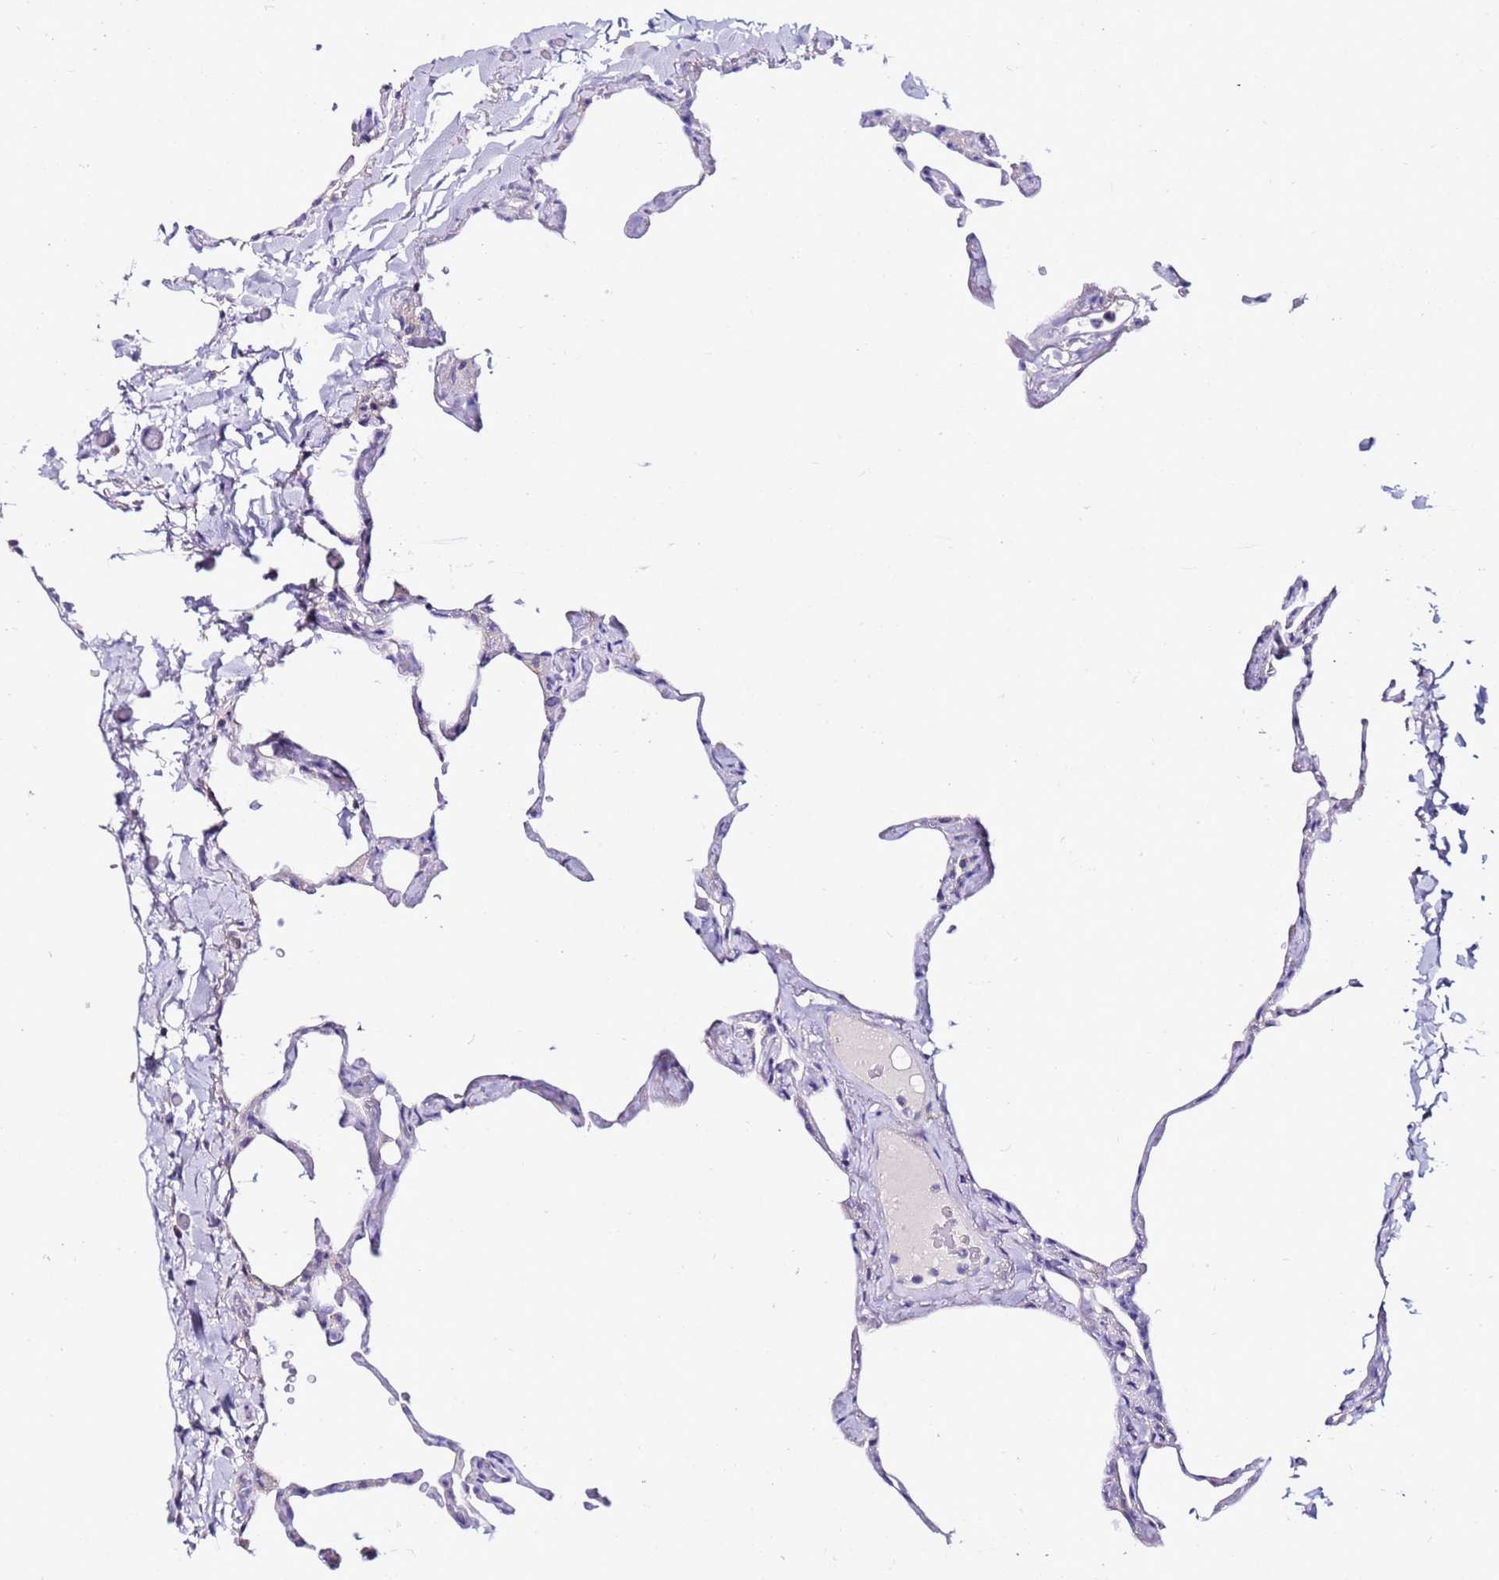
{"staining": {"intensity": "negative", "quantity": "none", "location": "none"}, "tissue": "lung", "cell_type": "Alveolar cells", "image_type": "normal", "snomed": [{"axis": "morphology", "description": "Normal tissue, NOS"}, {"axis": "topography", "description": "Lung"}], "caption": "Alveolar cells show no significant positivity in normal lung.", "gene": "MYBPC3", "patient": {"sex": "male", "age": 65}}